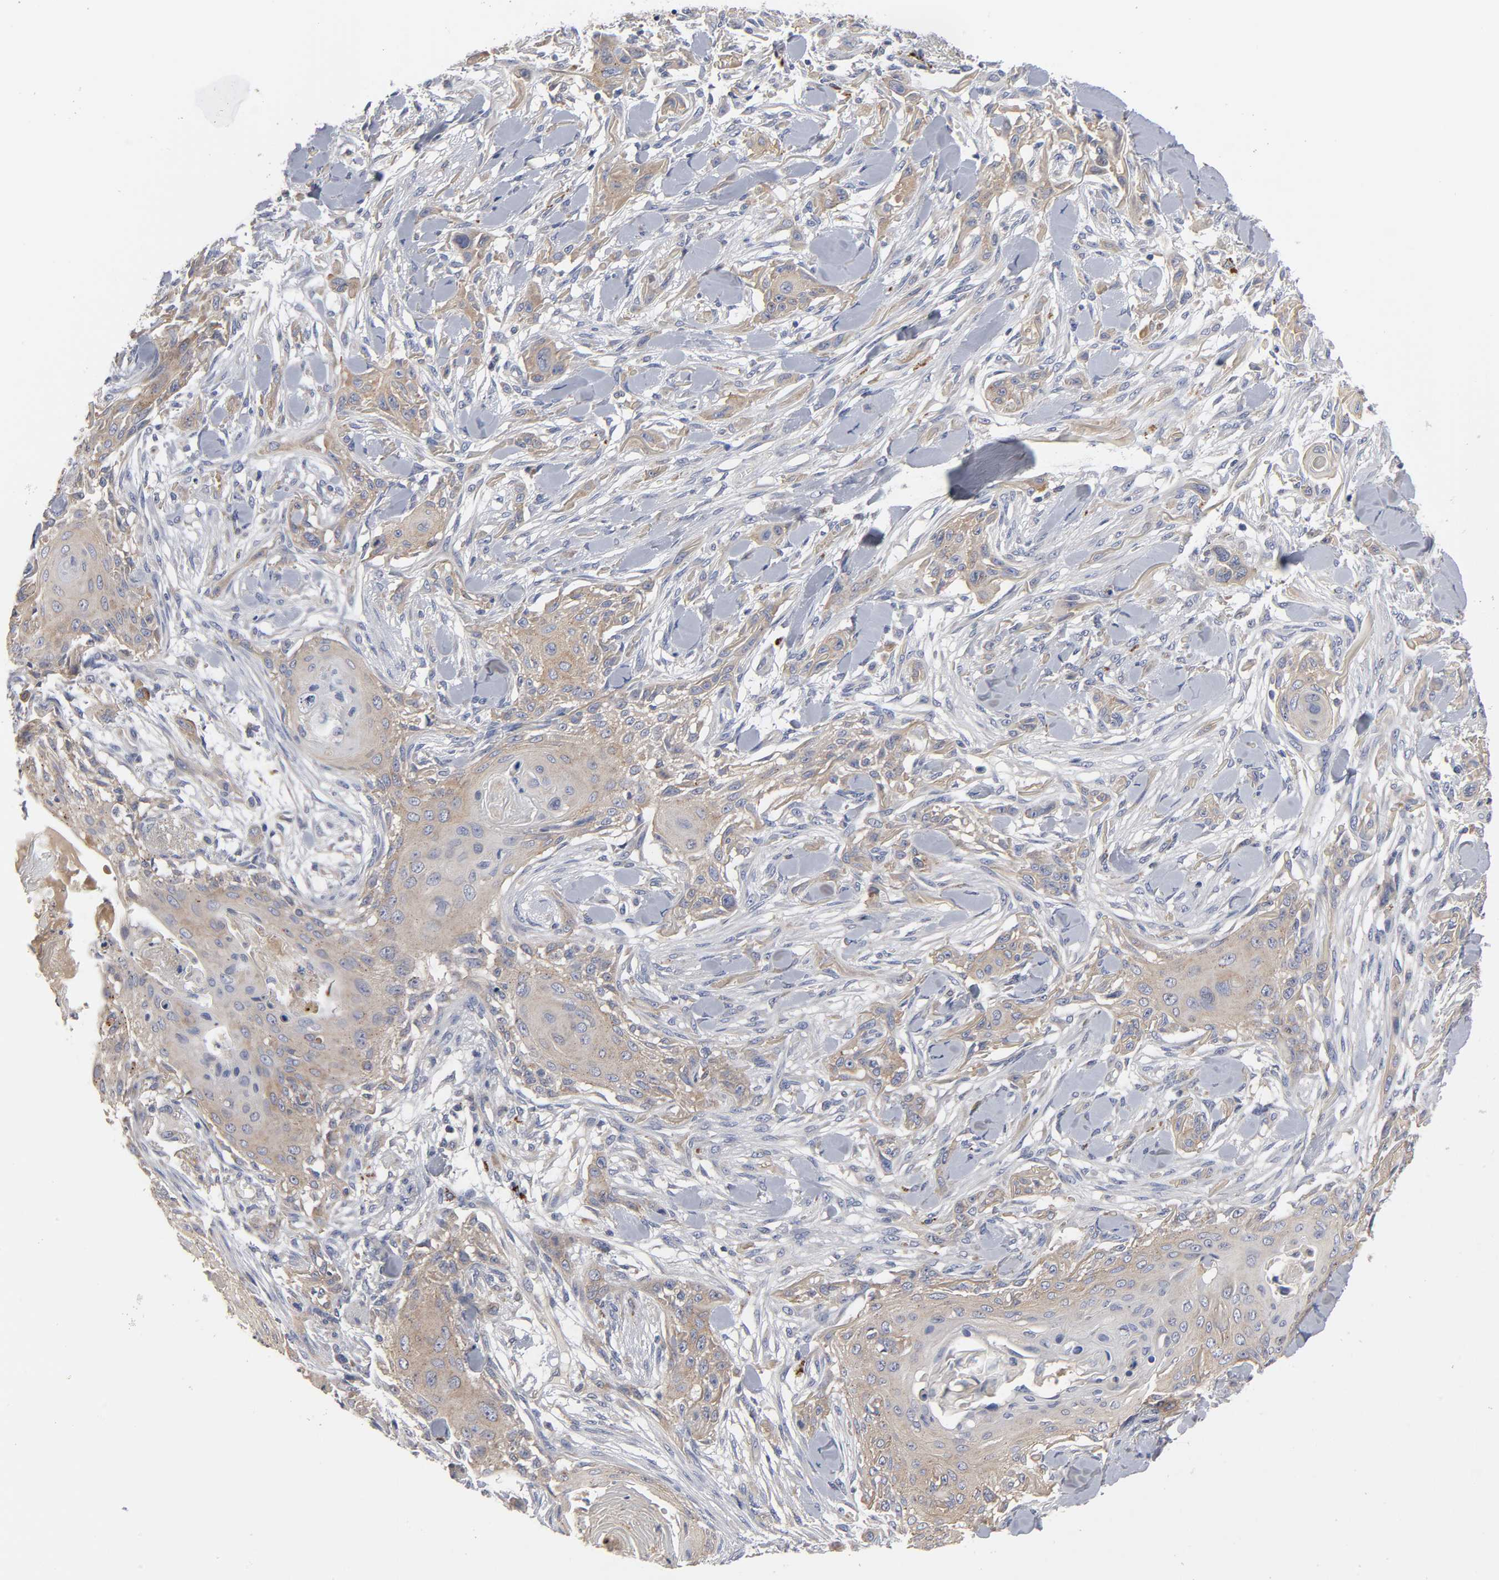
{"staining": {"intensity": "weak", "quantity": ">75%", "location": "cytoplasmic/membranous"}, "tissue": "skin cancer", "cell_type": "Tumor cells", "image_type": "cancer", "snomed": [{"axis": "morphology", "description": "Squamous cell carcinoma, NOS"}, {"axis": "topography", "description": "Skin"}], "caption": "Immunohistochemical staining of squamous cell carcinoma (skin) exhibits weak cytoplasmic/membranous protein staining in approximately >75% of tumor cells.", "gene": "C17orf75", "patient": {"sex": "female", "age": 59}}